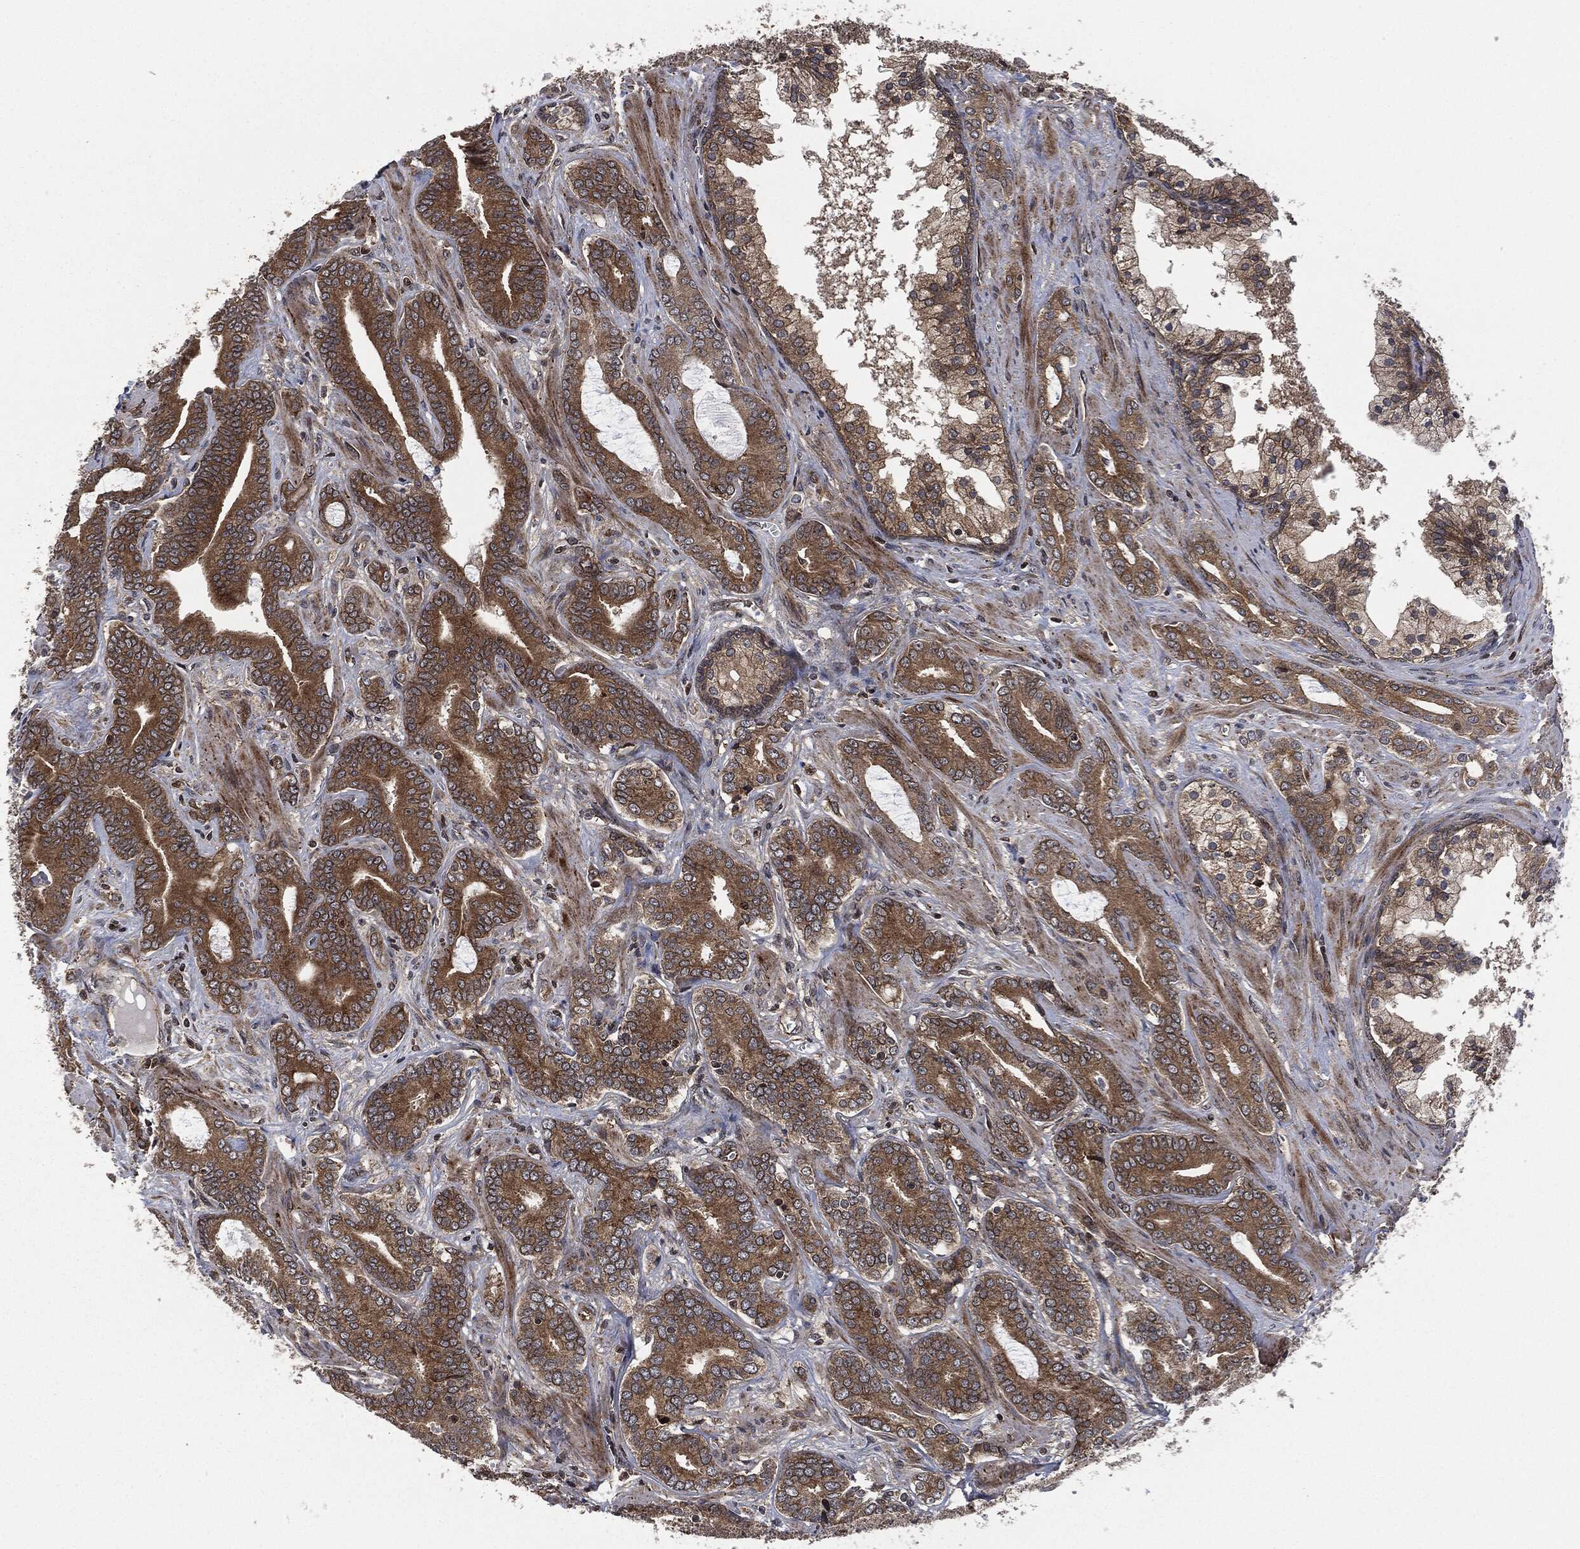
{"staining": {"intensity": "strong", "quantity": ">75%", "location": "cytoplasmic/membranous"}, "tissue": "prostate cancer", "cell_type": "Tumor cells", "image_type": "cancer", "snomed": [{"axis": "morphology", "description": "Adenocarcinoma, NOS"}, {"axis": "topography", "description": "Prostate"}], "caption": "Immunohistochemical staining of human adenocarcinoma (prostate) shows strong cytoplasmic/membranous protein positivity in approximately >75% of tumor cells.", "gene": "HRAS", "patient": {"sex": "male", "age": 55}}